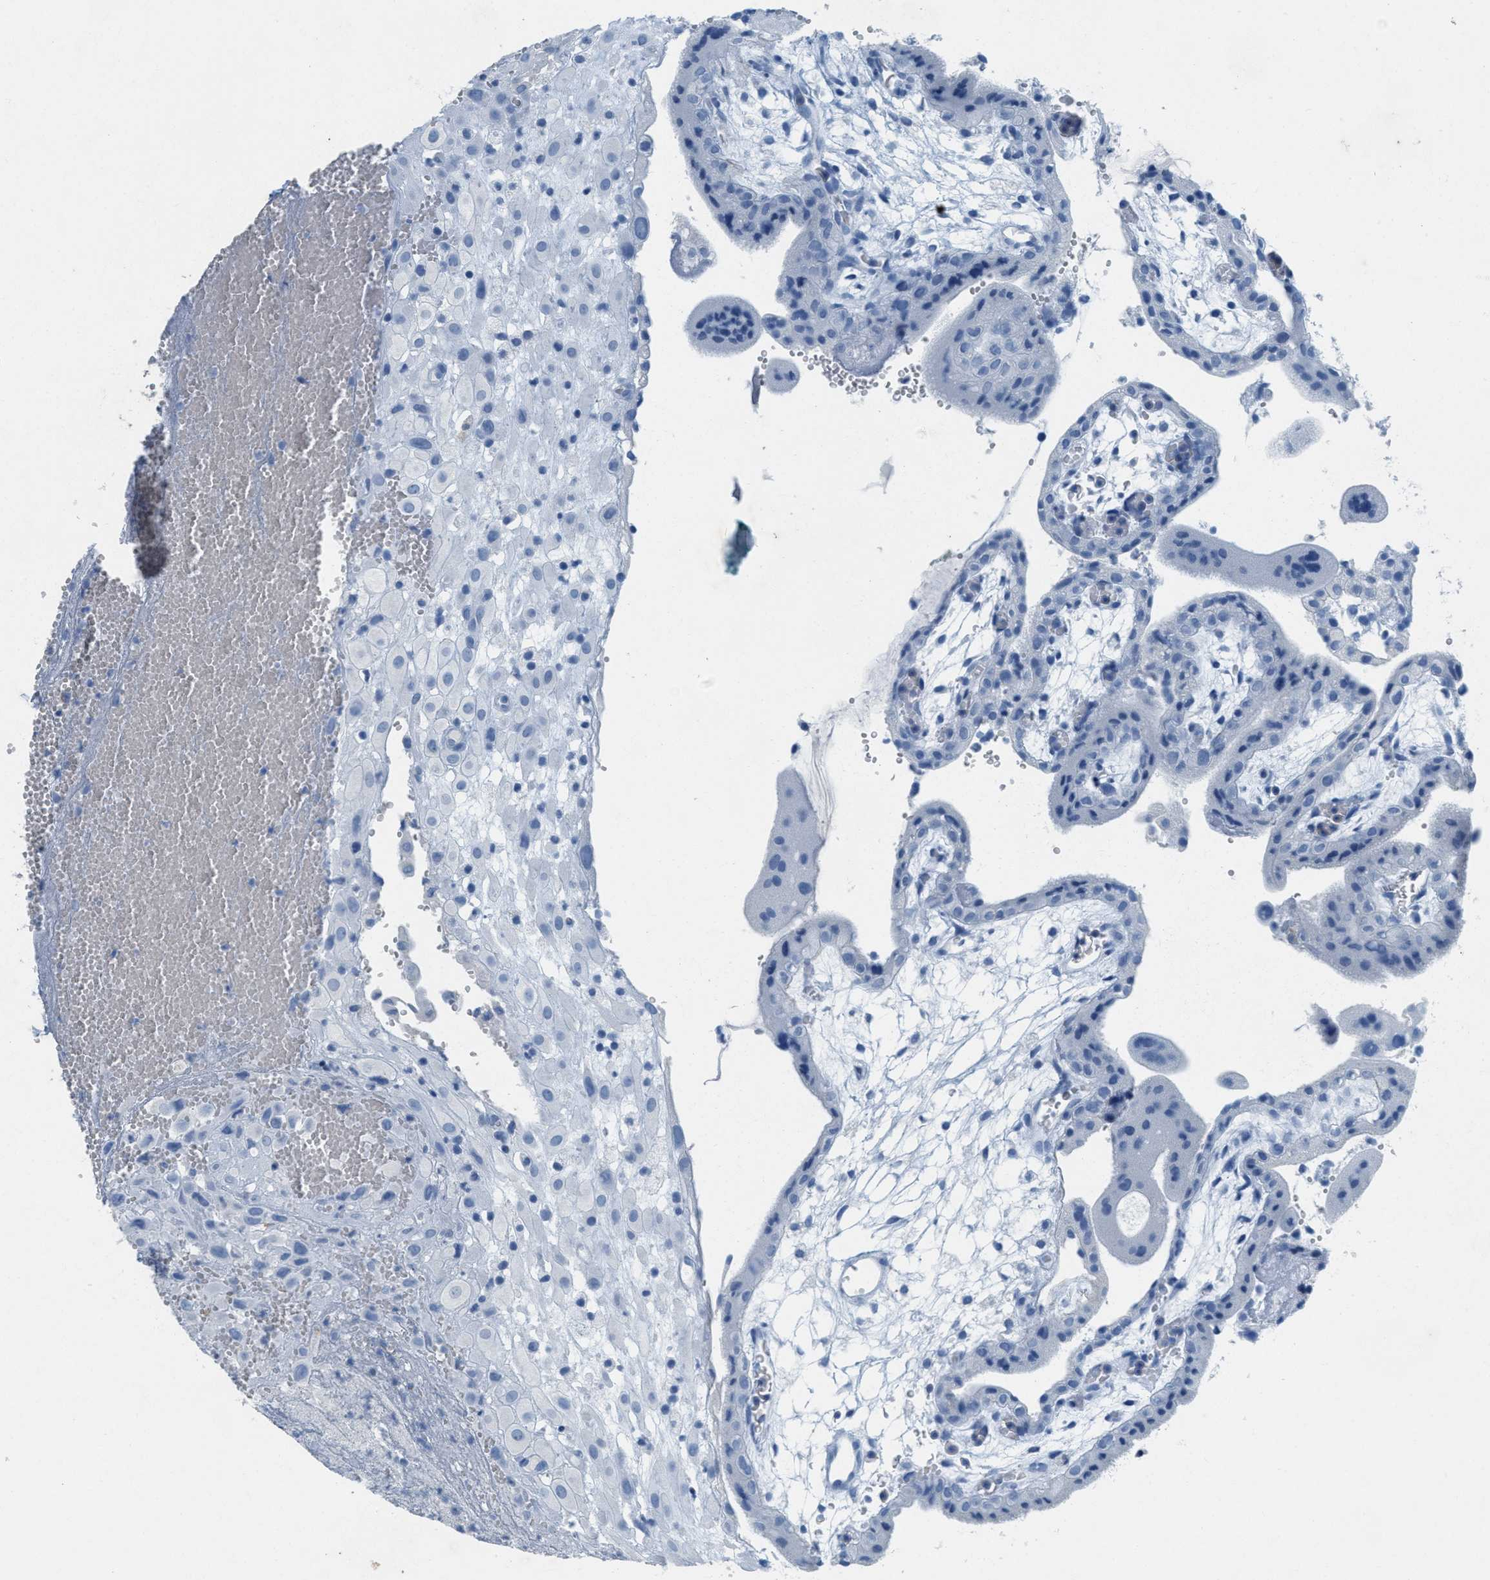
{"staining": {"intensity": "negative", "quantity": "none", "location": "none"}, "tissue": "placenta", "cell_type": "Decidual cells", "image_type": "normal", "snomed": [{"axis": "morphology", "description": "Normal tissue, NOS"}, {"axis": "topography", "description": "Placenta"}], "caption": "The image exhibits no significant staining in decidual cells of placenta. (DAB (3,3'-diaminobenzidine) immunohistochemistry (IHC) with hematoxylin counter stain).", "gene": "GPM6A", "patient": {"sex": "female", "age": 18}}